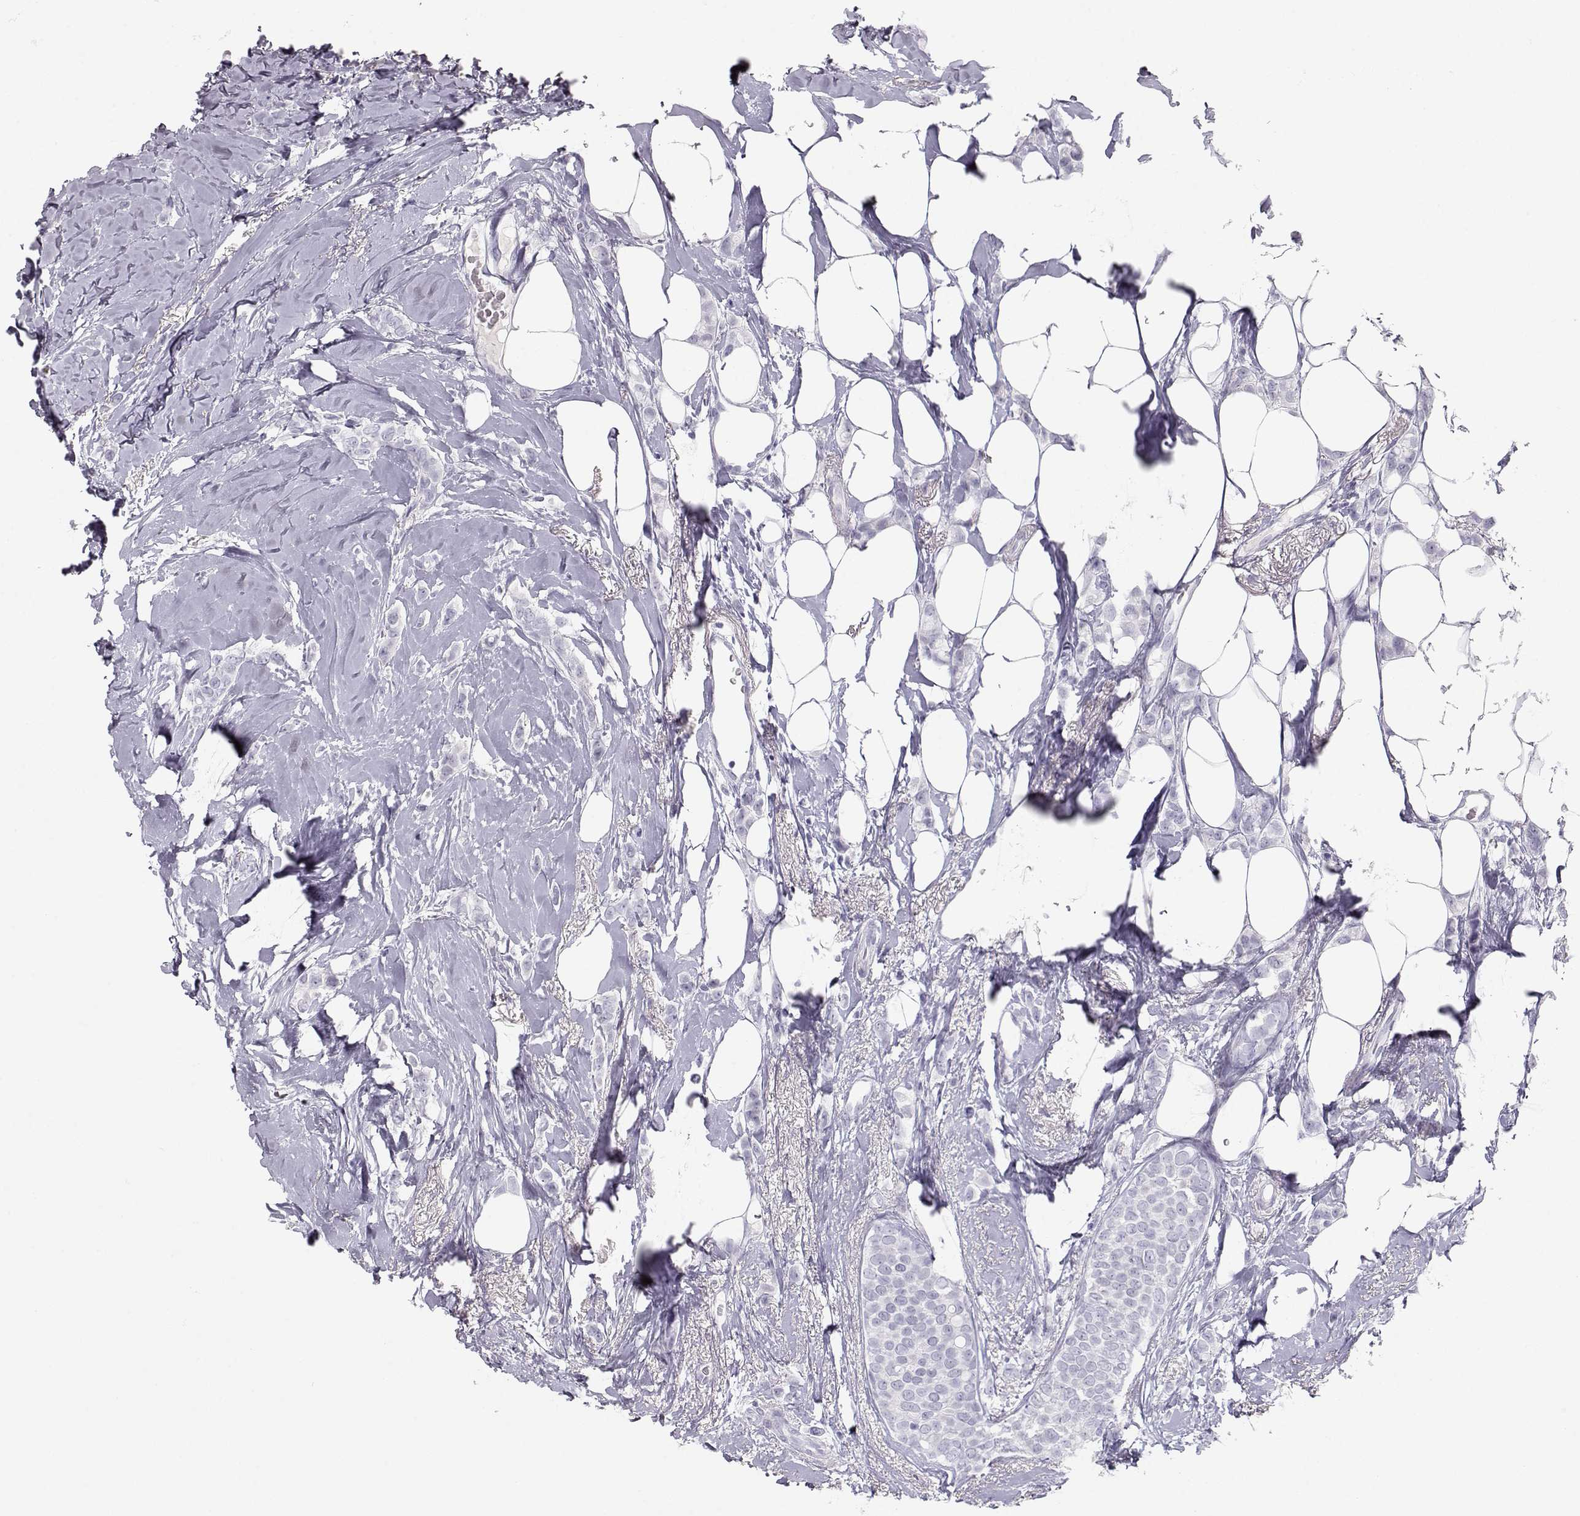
{"staining": {"intensity": "negative", "quantity": "none", "location": "none"}, "tissue": "breast cancer", "cell_type": "Tumor cells", "image_type": "cancer", "snomed": [{"axis": "morphology", "description": "Lobular carcinoma"}, {"axis": "topography", "description": "Breast"}], "caption": "Protein analysis of lobular carcinoma (breast) reveals no significant staining in tumor cells.", "gene": "MIP", "patient": {"sex": "female", "age": 66}}